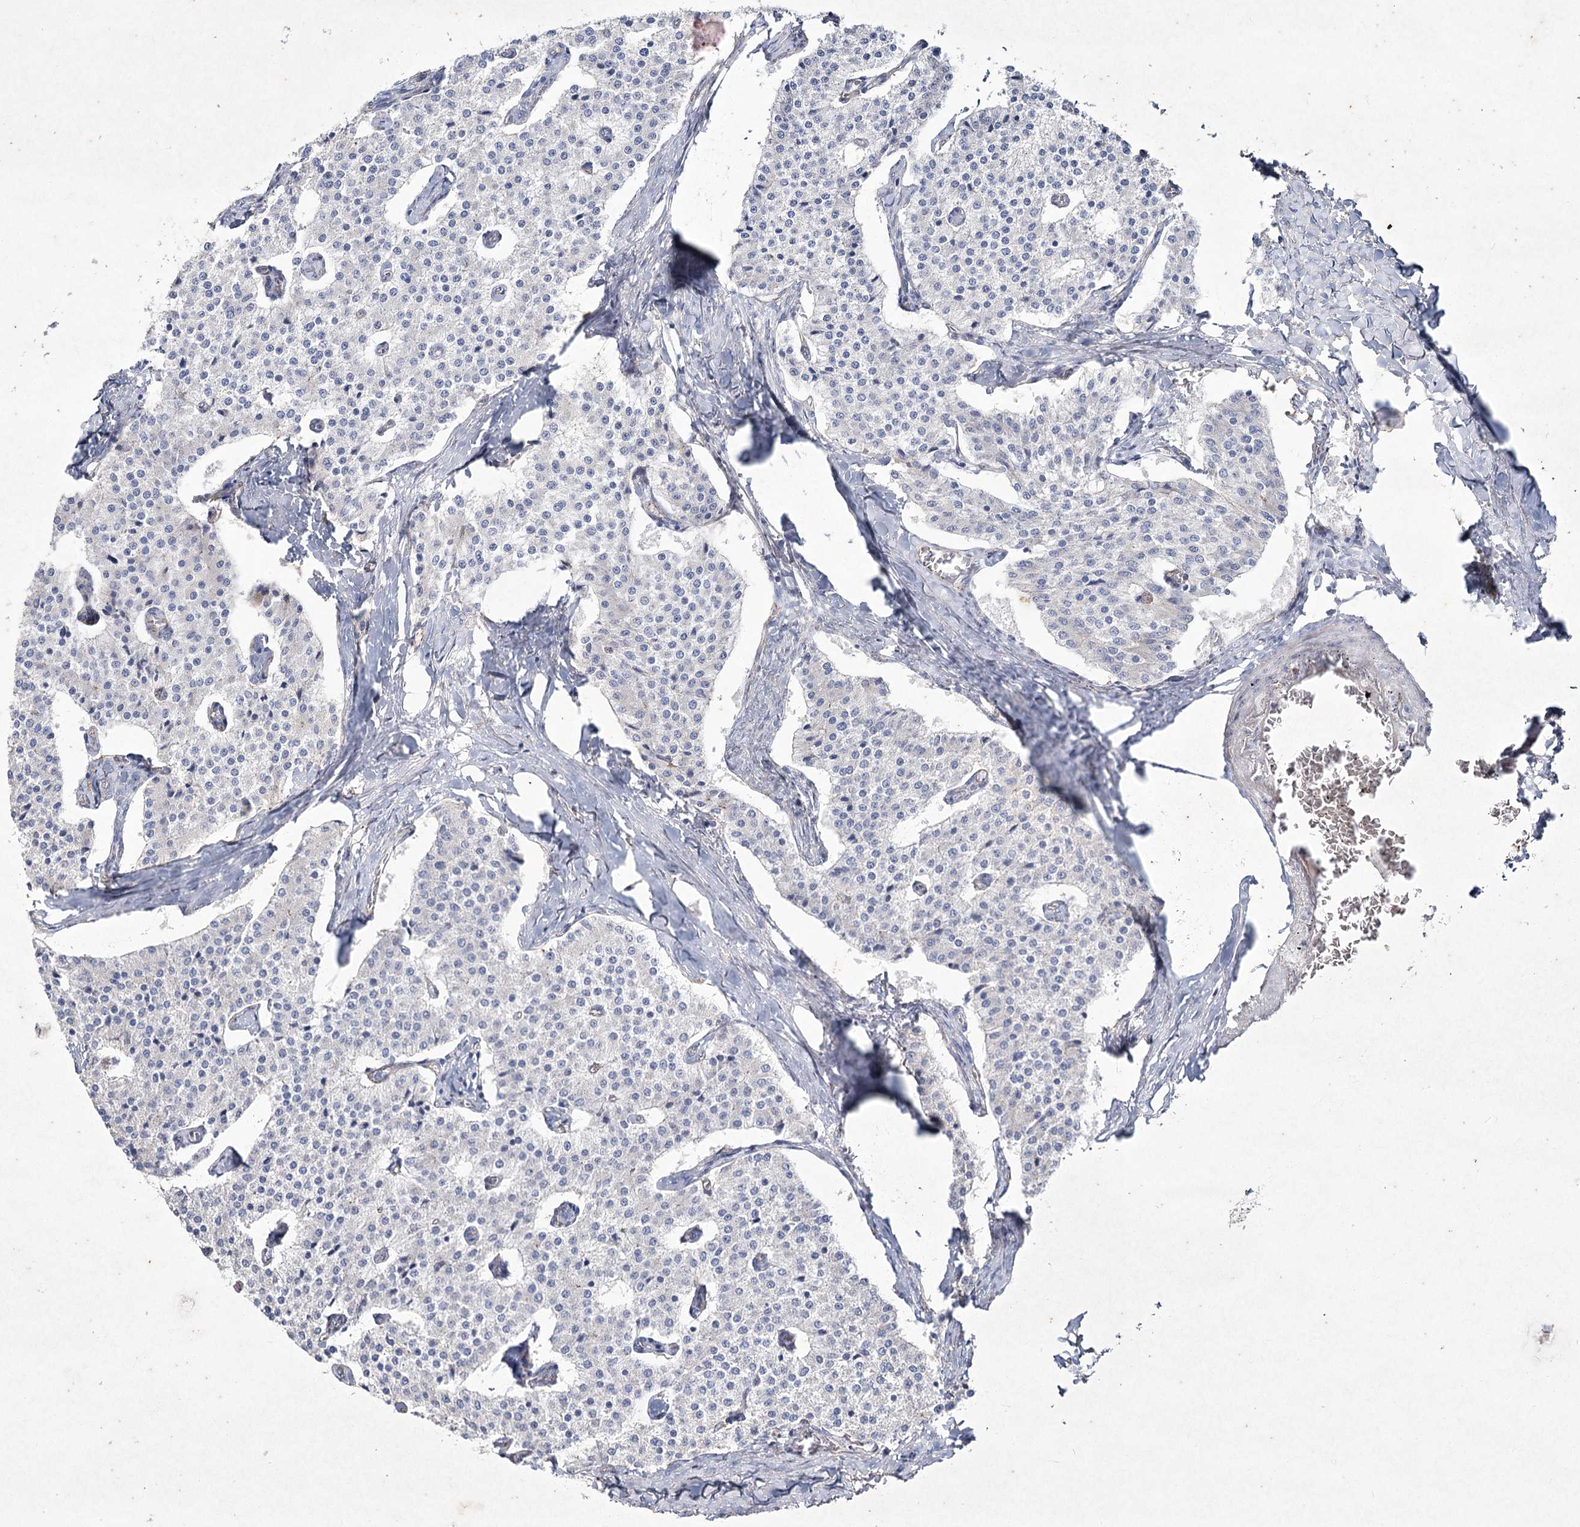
{"staining": {"intensity": "negative", "quantity": "none", "location": "none"}, "tissue": "carcinoid", "cell_type": "Tumor cells", "image_type": "cancer", "snomed": [{"axis": "morphology", "description": "Carcinoid, malignant, NOS"}, {"axis": "topography", "description": "Colon"}], "caption": "Immunohistochemistry histopathology image of human carcinoid (malignant) stained for a protein (brown), which displays no positivity in tumor cells.", "gene": "LDLRAD3", "patient": {"sex": "female", "age": 52}}